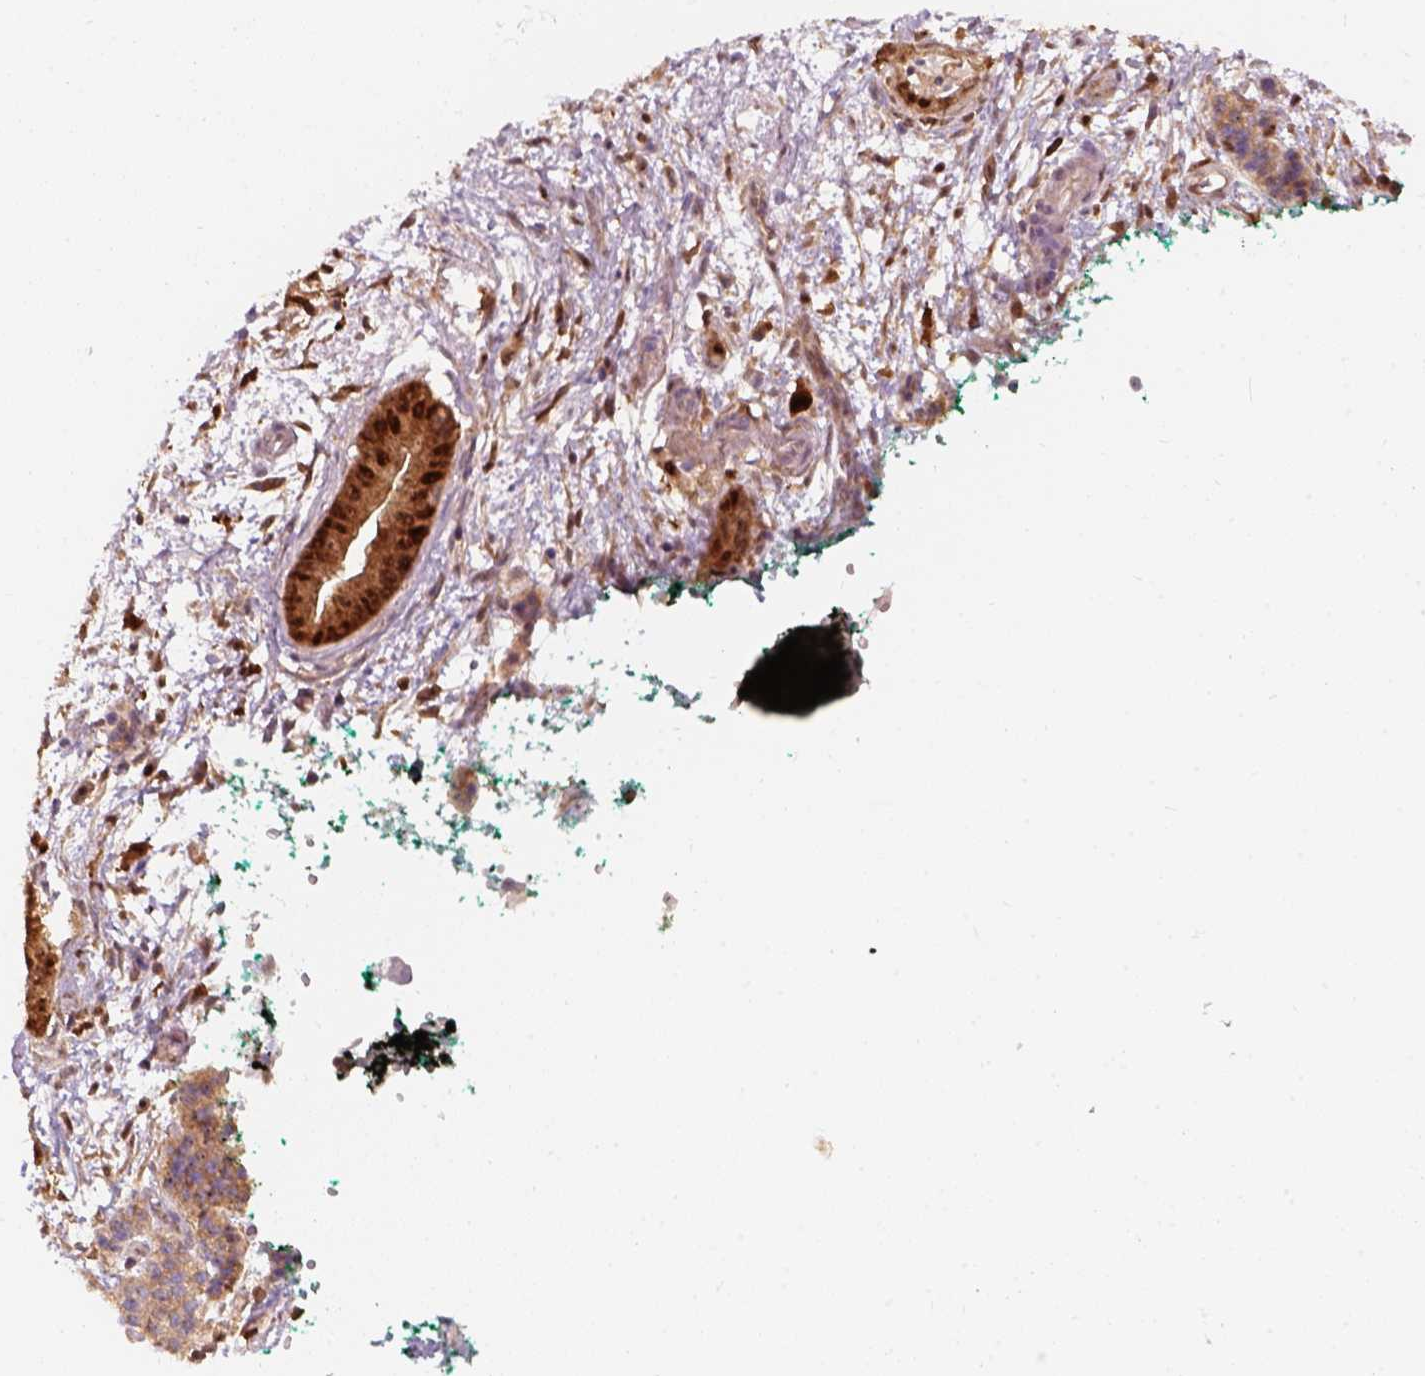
{"staining": {"intensity": "strong", "quantity": ">75%", "location": "cytoplasmic/membranous,nuclear"}, "tissue": "pancreatic cancer", "cell_type": "Tumor cells", "image_type": "cancer", "snomed": [{"axis": "morphology", "description": "Normal tissue, NOS"}, {"axis": "morphology", "description": "Adenocarcinoma, NOS"}, {"axis": "topography", "description": "Lymph node"}, {"axis": "topography", "description": "Pancreas"}], "caption": "Strong cytoplasmic/membranous and nuclear staining for a protein is appreciated in approximately >75% of tumor cells of pancreatic adenocarcinoma using immunohistochemistry (IHC).", "gene": "SQSTM1", "patient": {"sex": "female", "age": 58}}